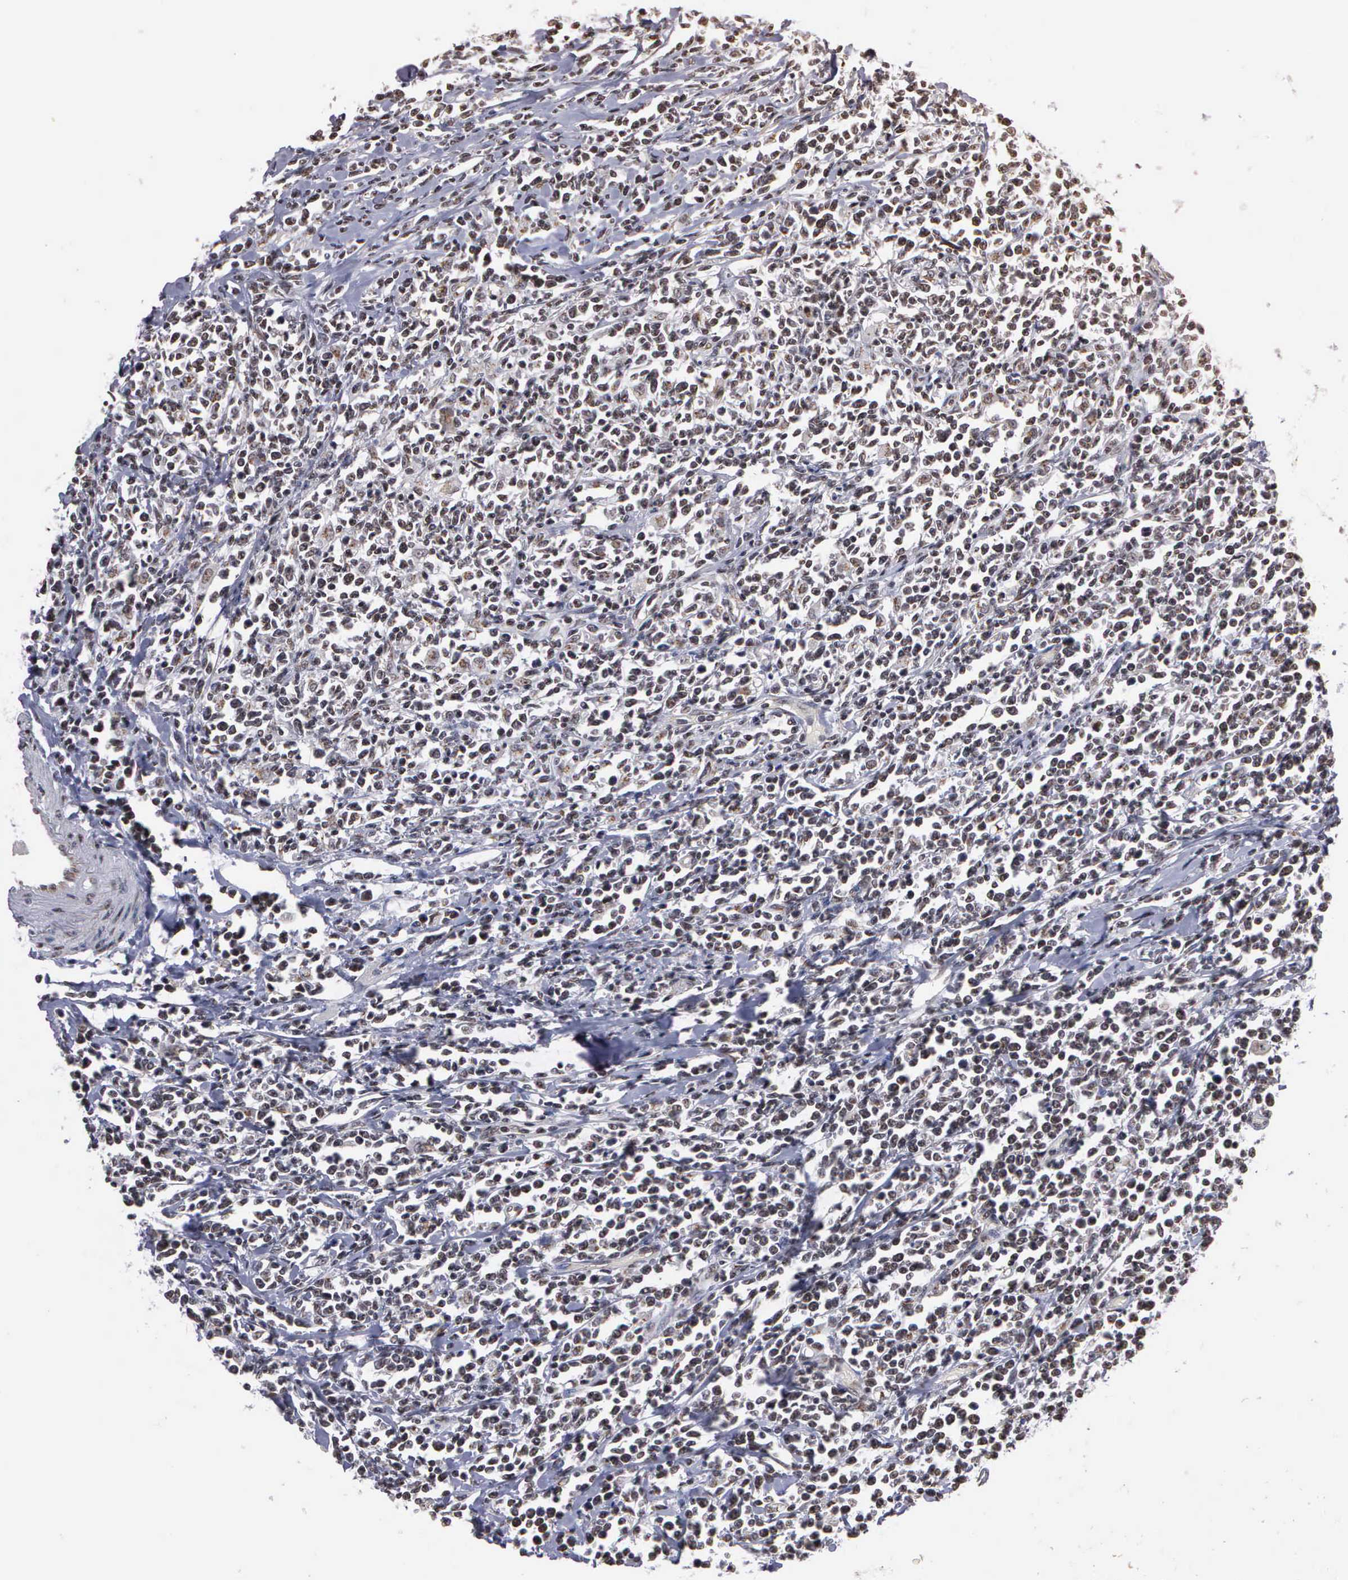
{"staining": {"intensity": "moderate", "quantity": ">75%", "location": "nuclear"}, "tissue": "lymphoma", "cell_type": "Tumor cells", "image_type": "cancer", "snomed": [{"axis": "morphology", "description": "Malignant lymphoma, non-Hodgkin's type, High grade"}, {"axis": "topography", "description": "Colon"}], "caption": "Immunohistochemical staining of high-grade malignant lymphoma, non-Hodgkin's type reveals moderate nuclear protein staining in approximately >75% of tumor cells.", "gene": "GTF2A1", "patient": {"sex": "male", "age": 82}}